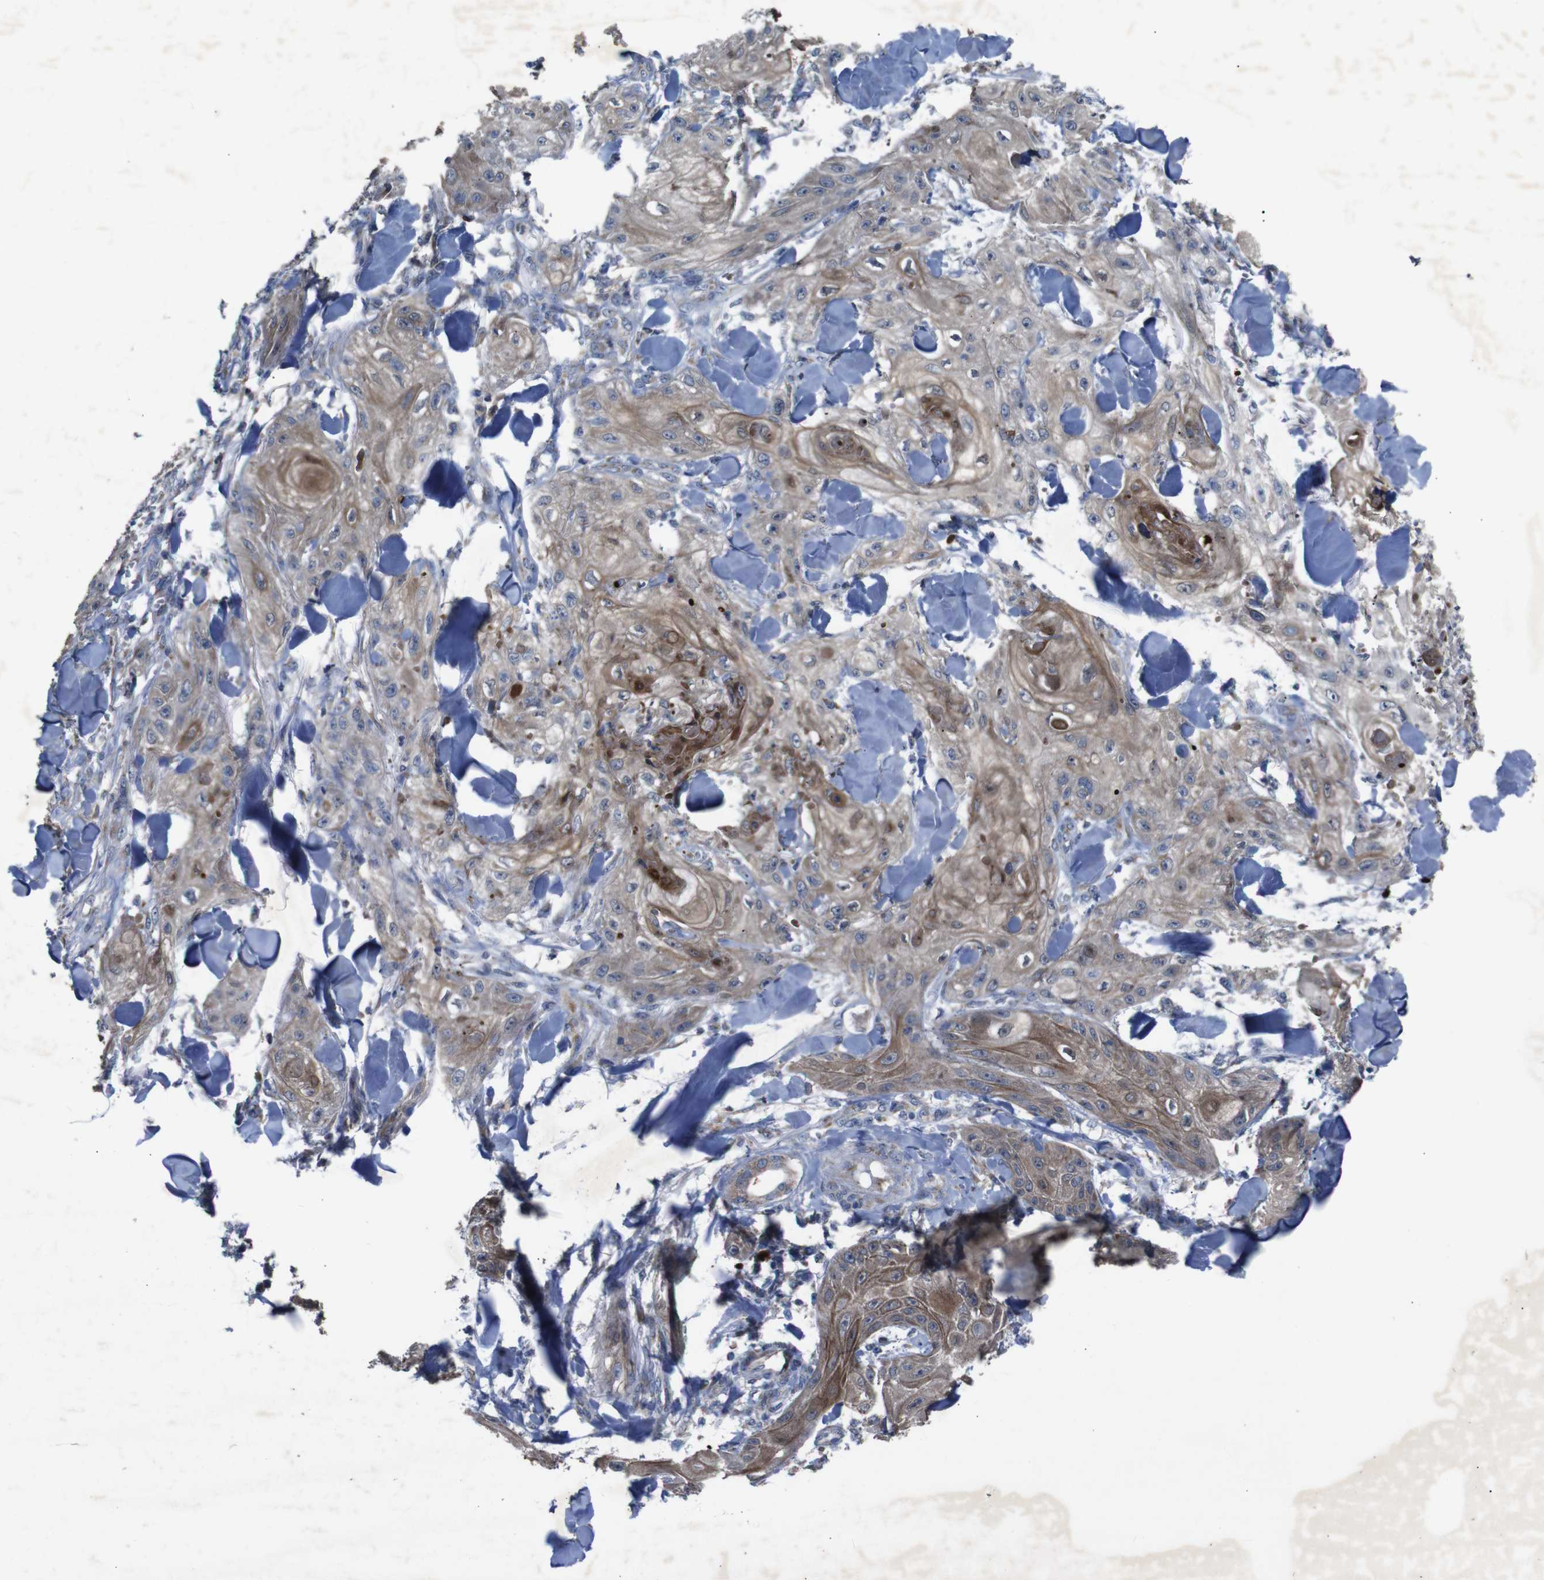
{"staining": {"intensity": "moderate", "quantity": ">75%", "location": "cytoplasmic/membranous"}, "tissue": "skin cancer", "cell_type": "Tumor cells", "image_type": "cancer", "snomed": [{"axis": "morphology", "description": "Squamous cell carcinoma, NOS"}, {"axis": "topography", "description": "Skin"}], "caption": "DAB immunohistochemical staining of human skin cancer (squamous cell carcinoma) exhibits moderate cytoplasmic/membranous protein positivity in about >75% of tumor cells.", "gene": "CHST10", "patient": {"sex": "male", "age": 74}}